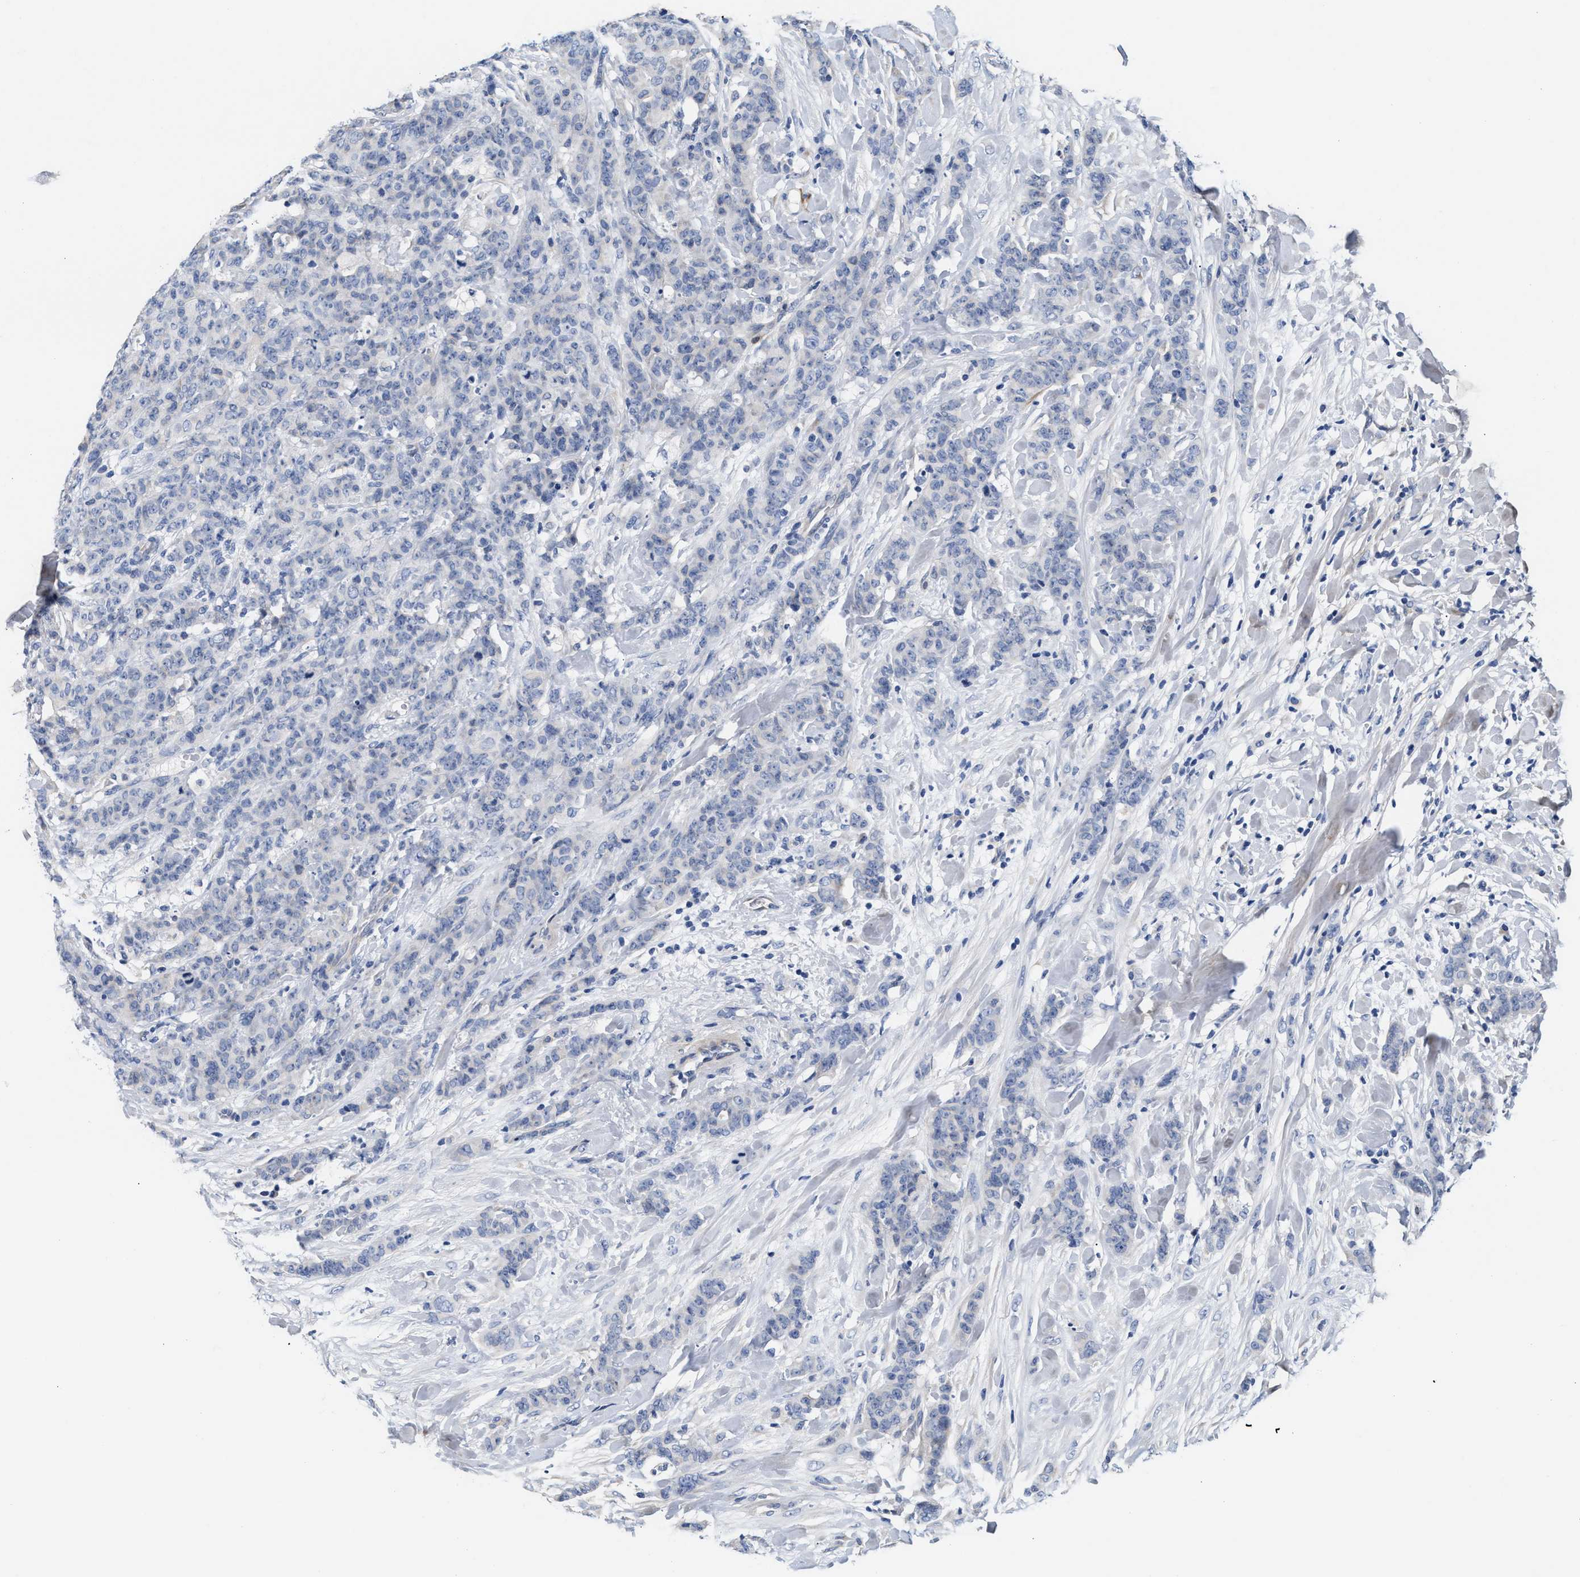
{"staining": {"intensity": "negative", "quantity": "none", "location": "none"}, "tissue": "breast cancer", "cell_type": "Tumor cells", "image_type": "cancer", "snomed": [{"axis": "morphology", "description": "Normal tissue, NOS"}, {"axis": "morphology", "description": "Duct carcinoma"}, {"axis": "topography", "description": "Breast"}], "caption": "Immunohistochemical staining of breast infiltrating ductal carcinoma displays no significant expression in tumor cells.", "gene": "ACTL7B", "patient": {"sex": "female", "age": 40}}